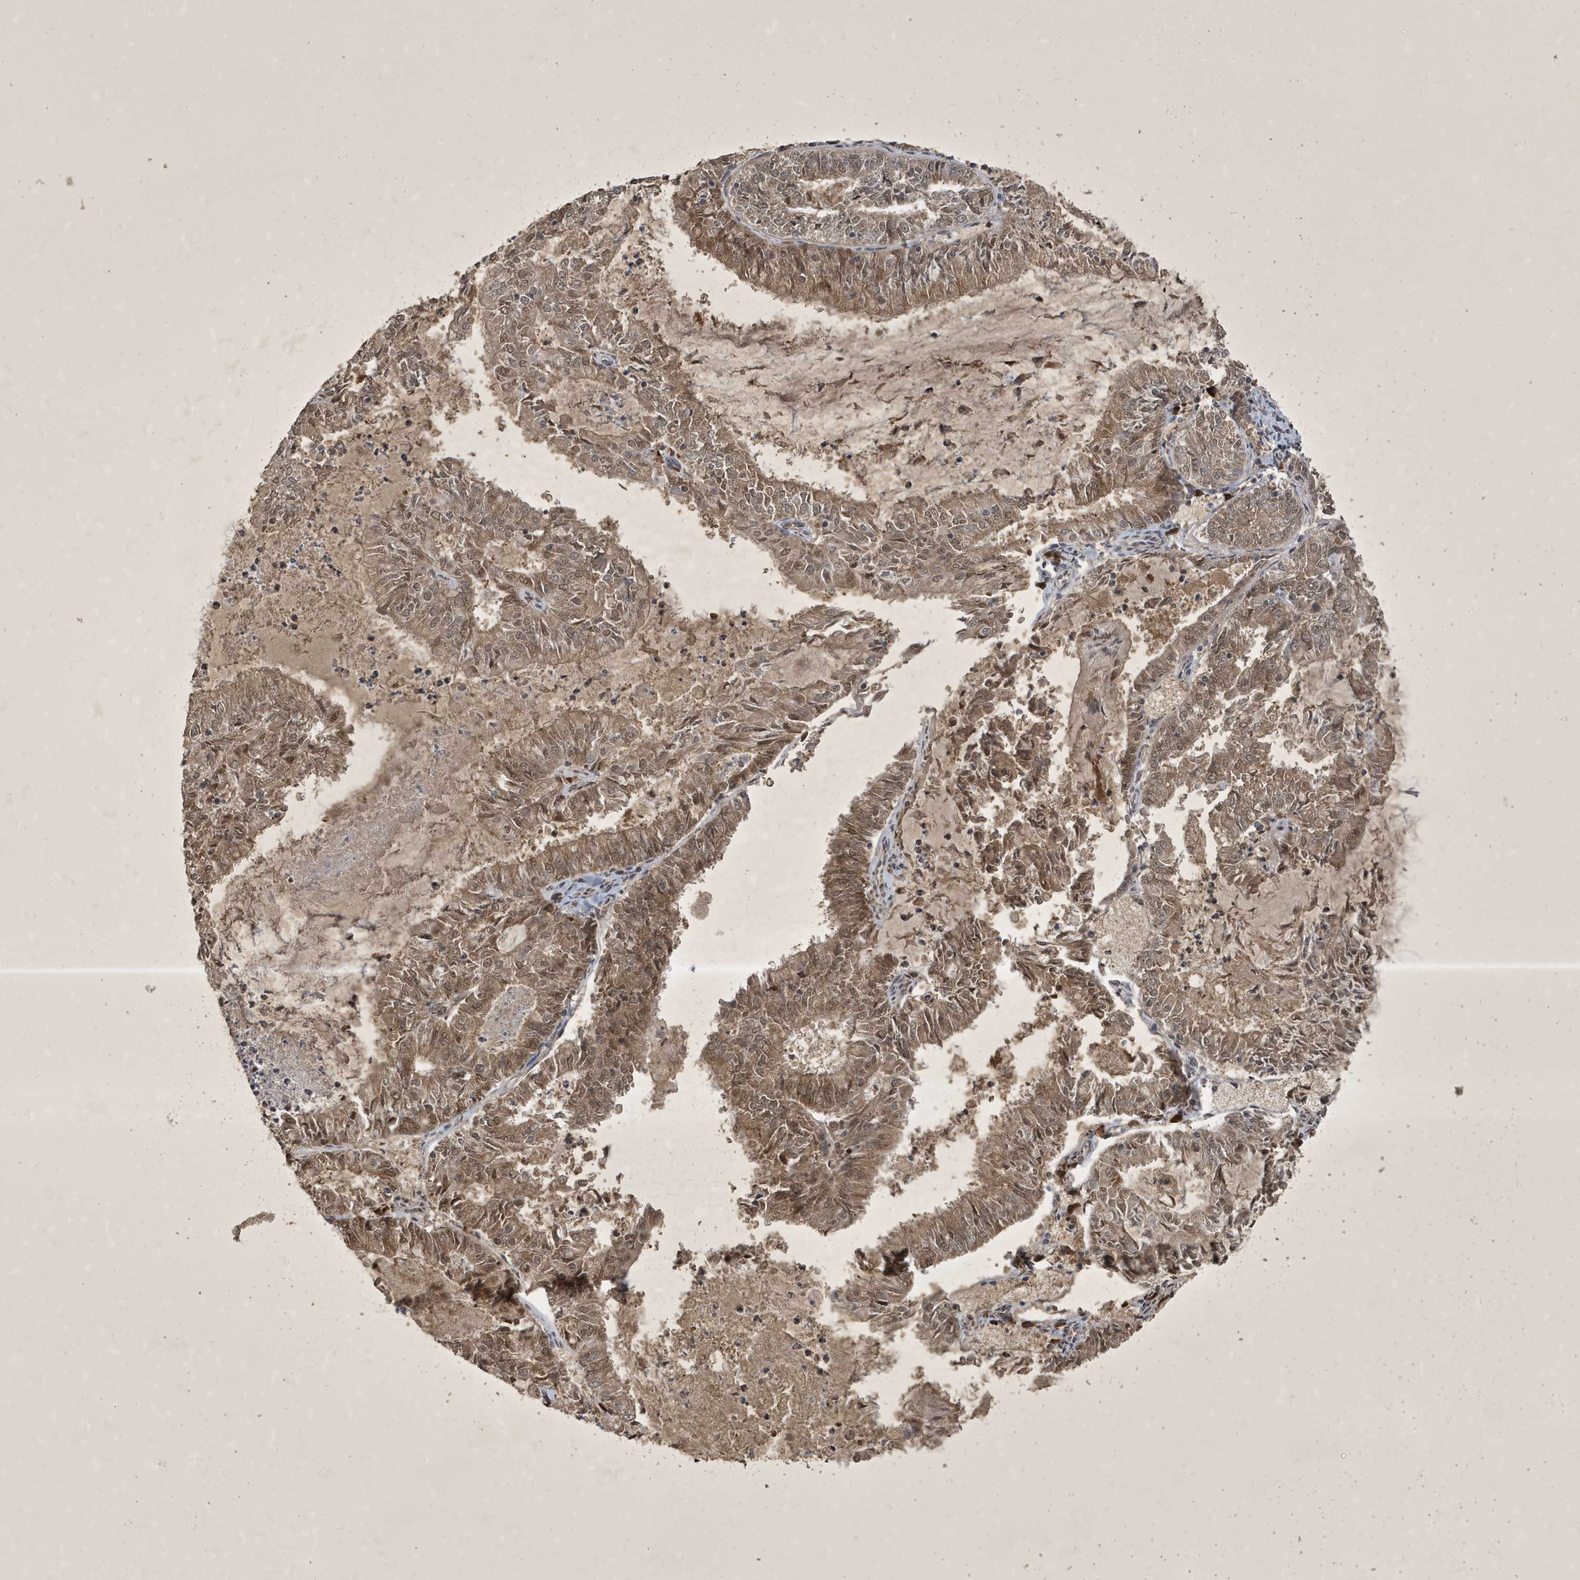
{"staining": {"intensity": "moderate", "quantity": ">75%", "location": "cytoplasmic/membranous,nuclear"}, "tissue": "endometrial cancer", "cell_type": "Tumor cells", "image_type": "cancer", "snomed": [{"axis": "morphology", "description": "Adenocarcinoma, NOS"}, {"axis": "topography", "description": "Endometrium"}], "caption": "Endometrial cancer (adenocarcinoma) stained for a protein exhibits moderate cytoplasmic/membranous and nuclear positivity in tumor cells.", "gene": "STX10", "patient": {"sex": "female", "age": 57}}